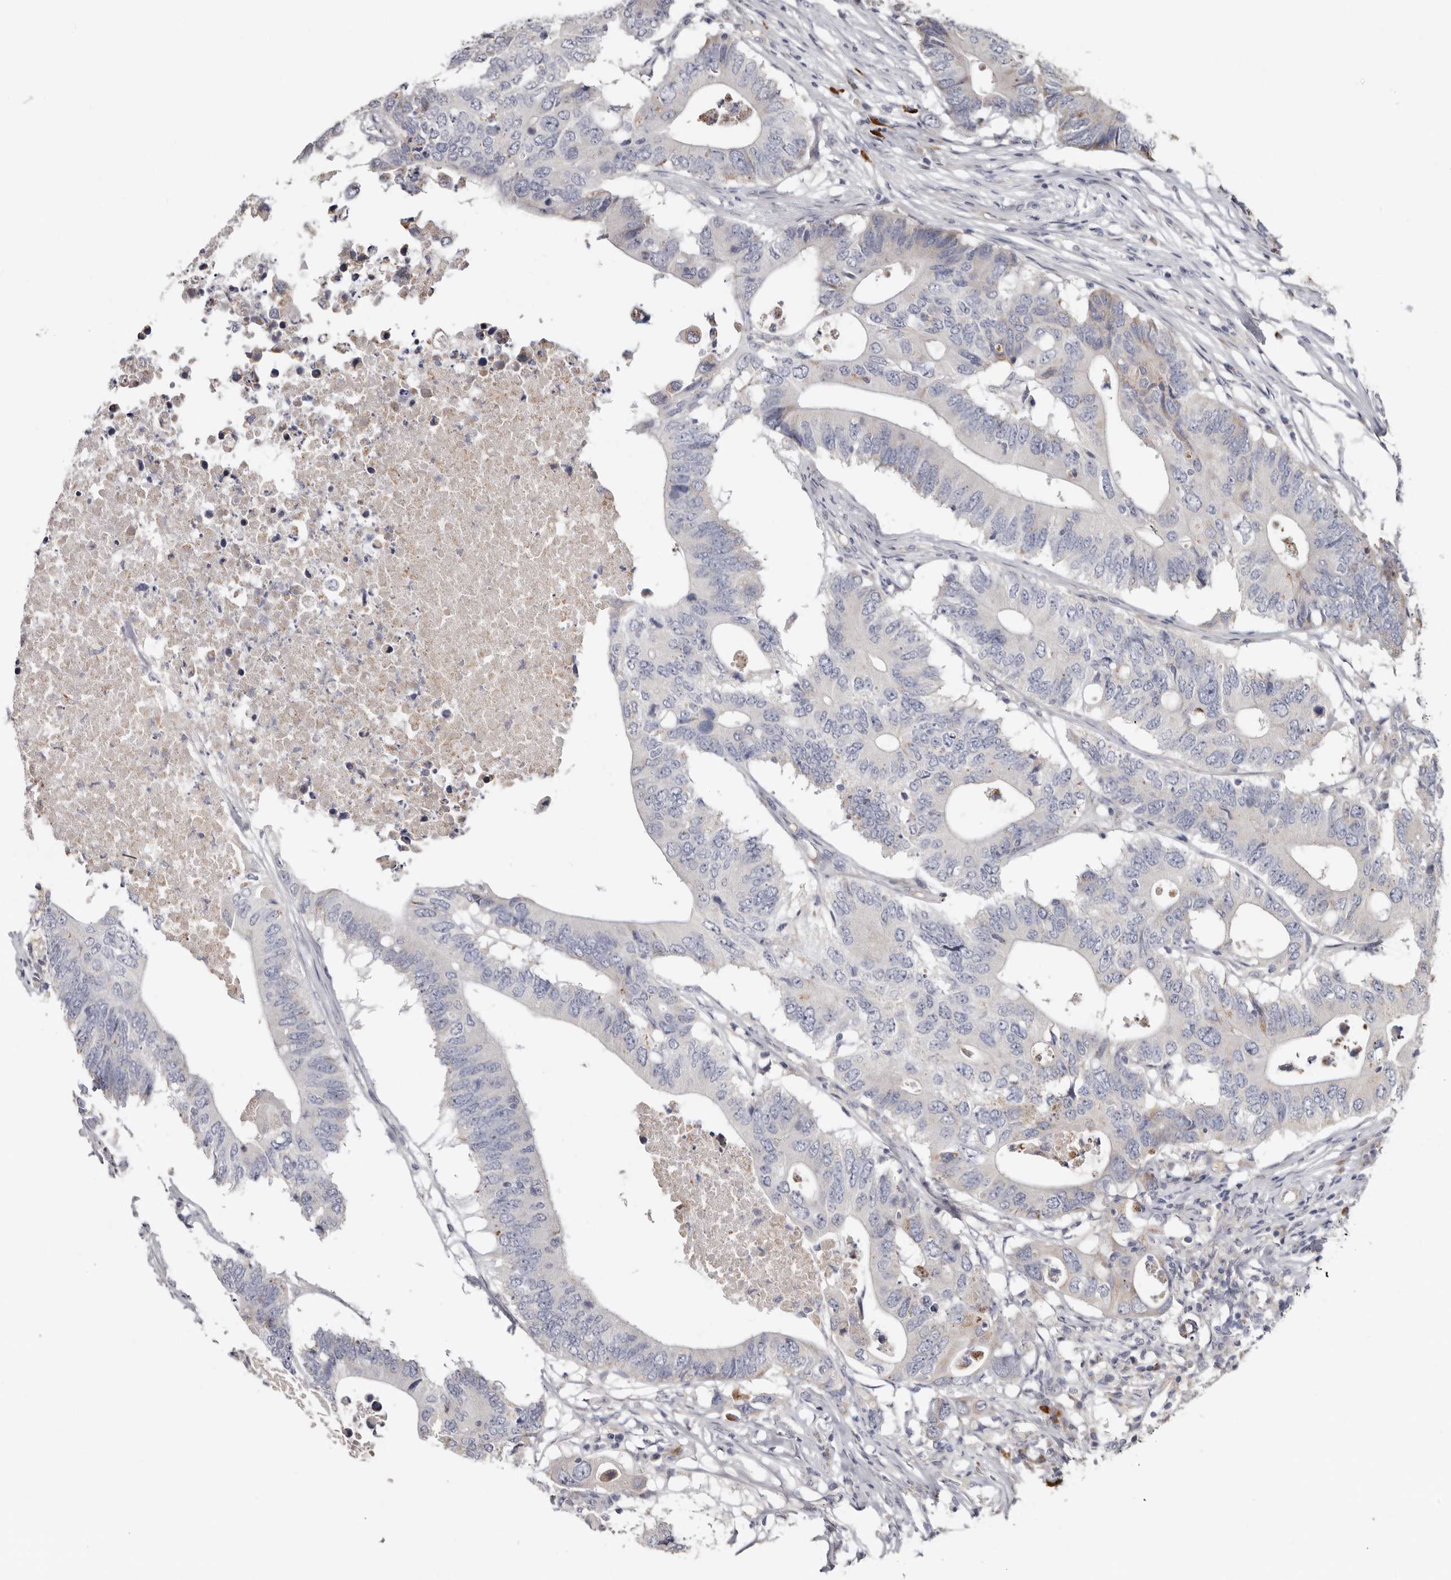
{"staining": {"intensity": "negative", "quantity": "none", "location": "none"}, "tissue": "colorectal cancer", "cell_type": "Tumor cells", "image_type": "cancer", "snomed": [{"axis": "morphology", "description": "Adenocarcinoma, NOS"}, {"axis": "topography", "description": "Colon"}], "caption": "DAB immunohistochemical staining of human adenocarcinoma (colorectal) shows no significant staining in tumor cells.", "gene": "SPTA1", "patient": {"sex": "male", "age": 71}}